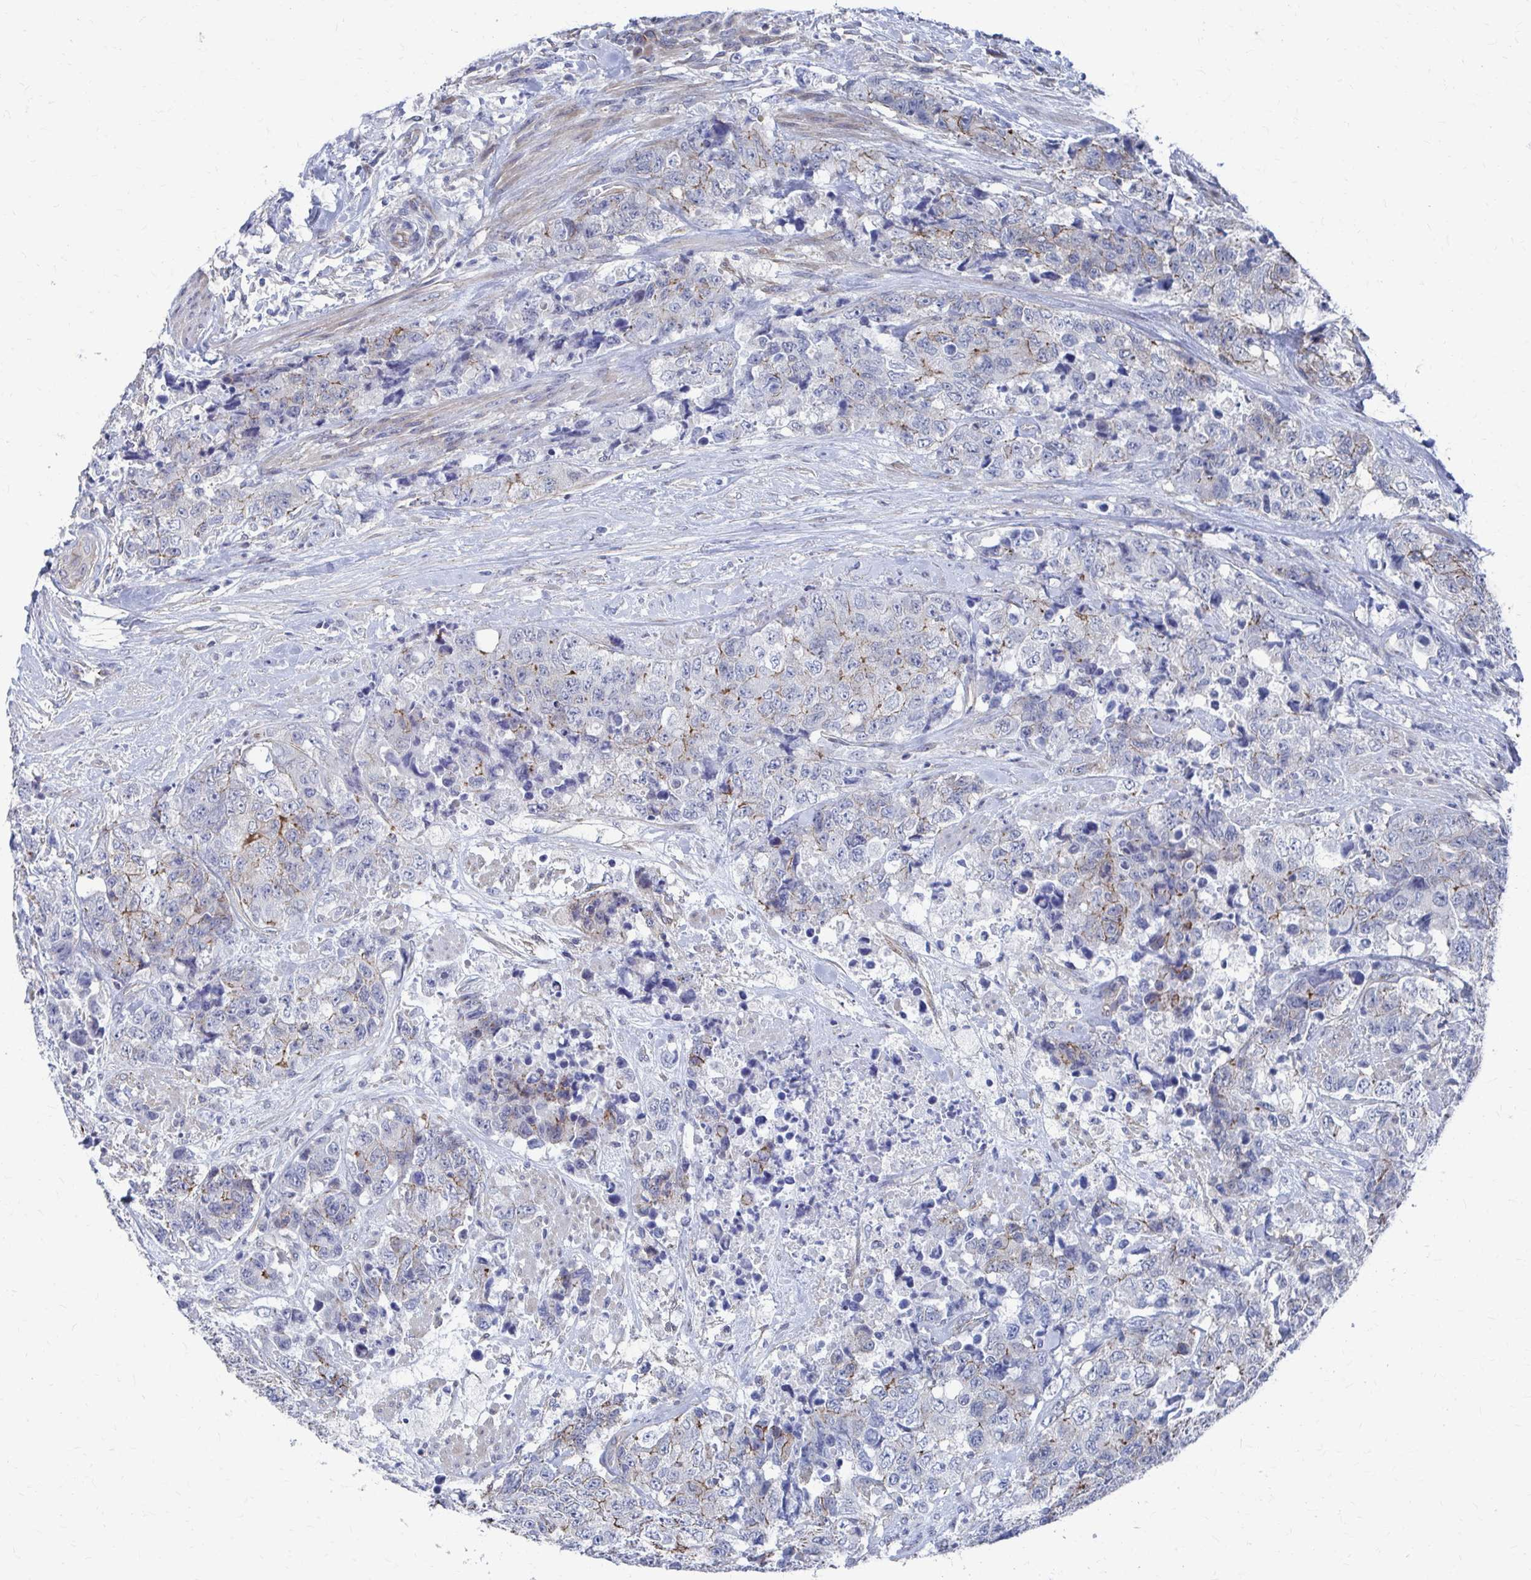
{"staining": {"intensity": "negative", "quantity": "none", "location": "none"}, "tissue": "urothelial cancer", "cell_type": "Tumor cells", "image_type": "cancer", "snomed": [{"axis": "morphology", "description": "Urothelial carcinoma, High grade"}, {"axis": "topography", "description": "Urinary bladder"}], "caption": "Immunohistochemical staining of human high-grade urothelial carcinoma reveals no significant expression in tumor cells.", "gene": "PLEKHG7", "patient": {"sex": "female", "age": 78}}